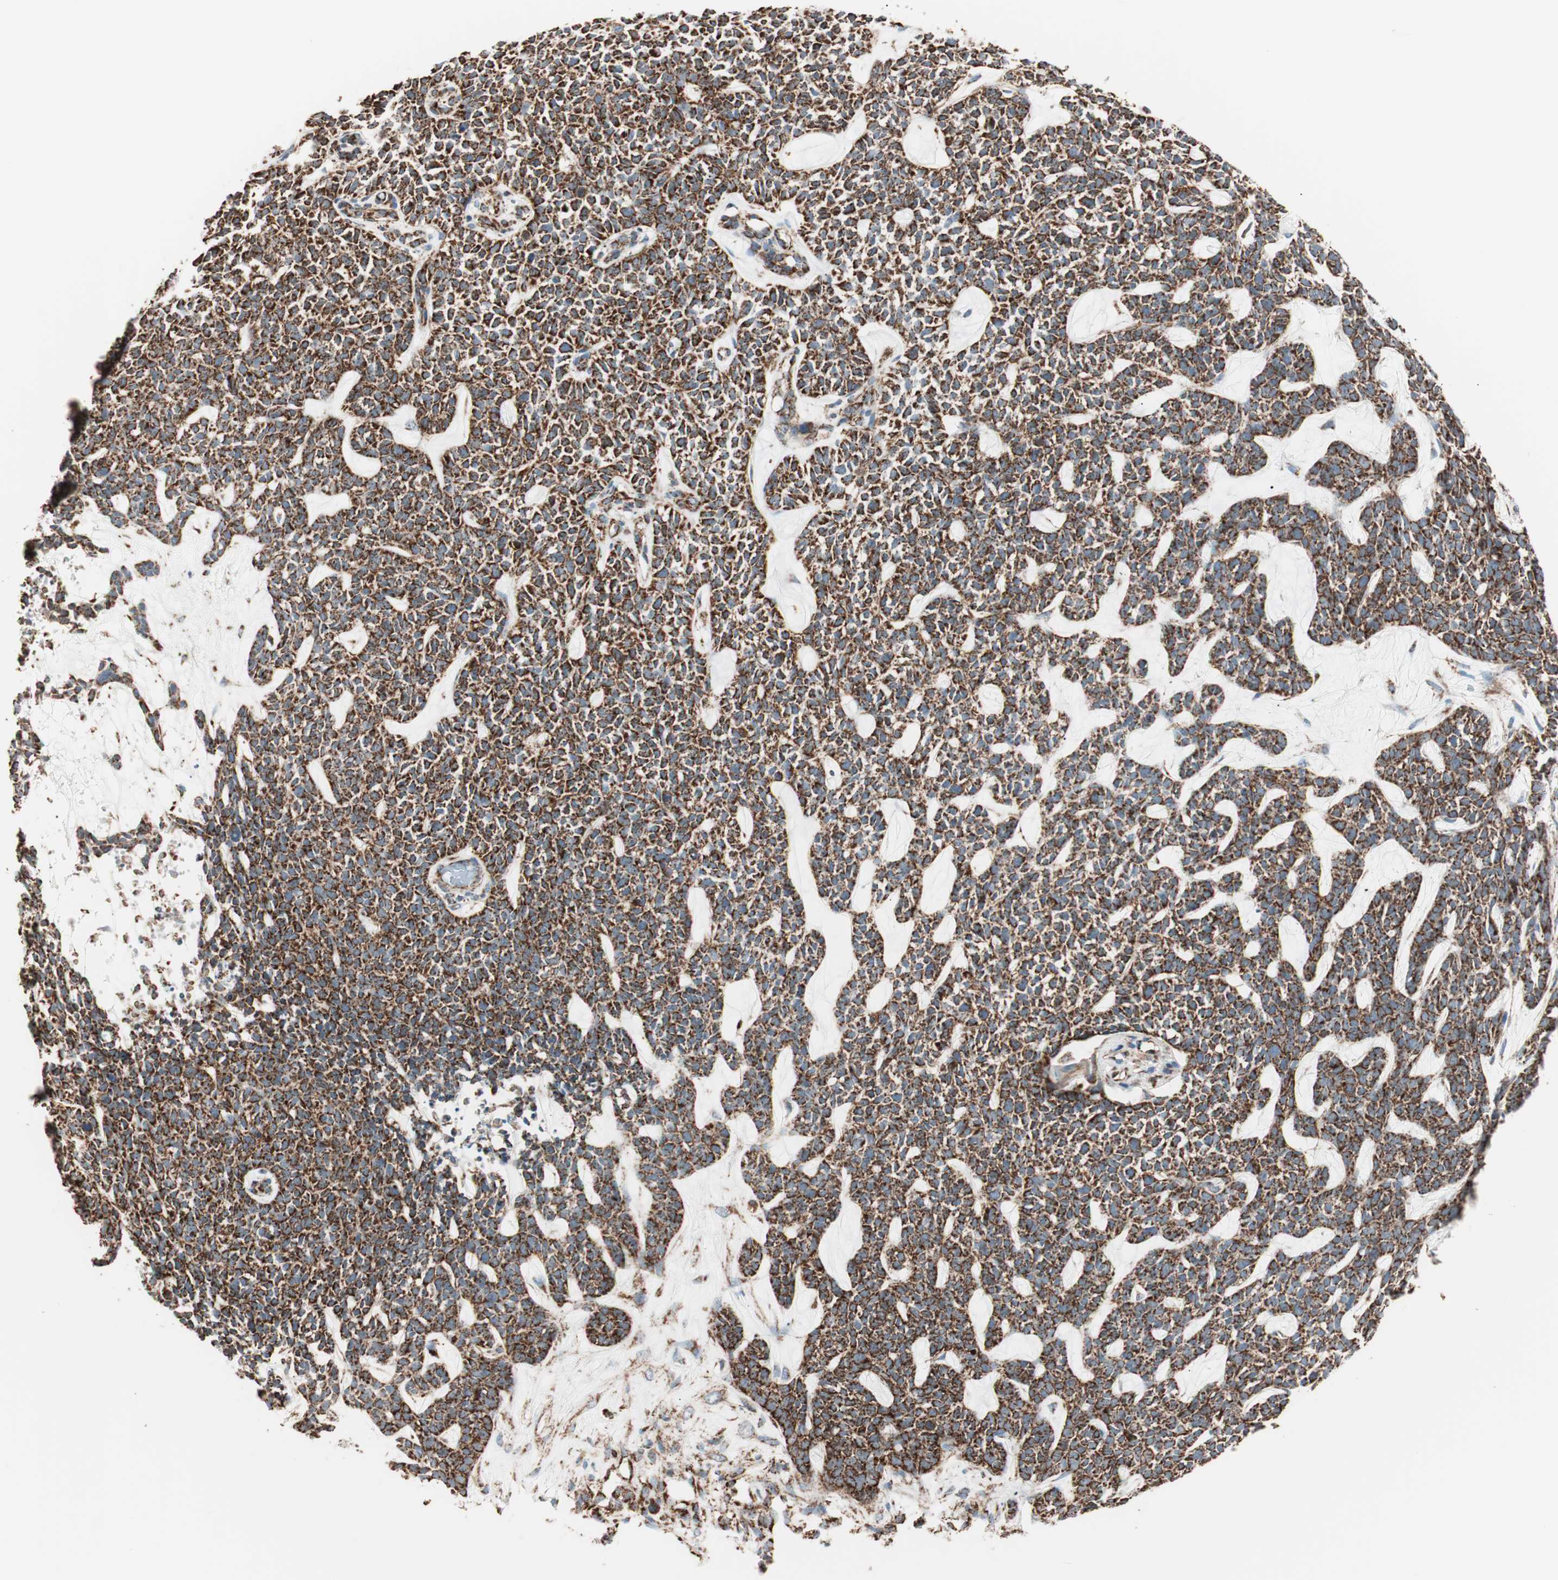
{"staining": {"intensity": "strong", "quantity": ">75%", "location": "cytoplasmic/membranous"}, "tissue": "skin cancer", "cell_type": "Tumor cells", "image_type": "cancer", "snomed": [{"axis": "morphology", "description": "Basal cell carcinoma"}, {"axis": "topography", "description": "Skin"}], "caption": "There is high levels of strong cytoplasmic/membranous staining in tumor cells of skin cancer (basal cell carcinoma), as demonstrated by immunohistochemical staining (brown color).", "gene": "TOMM22", "patient": {"sex": "female", "age": 84}}